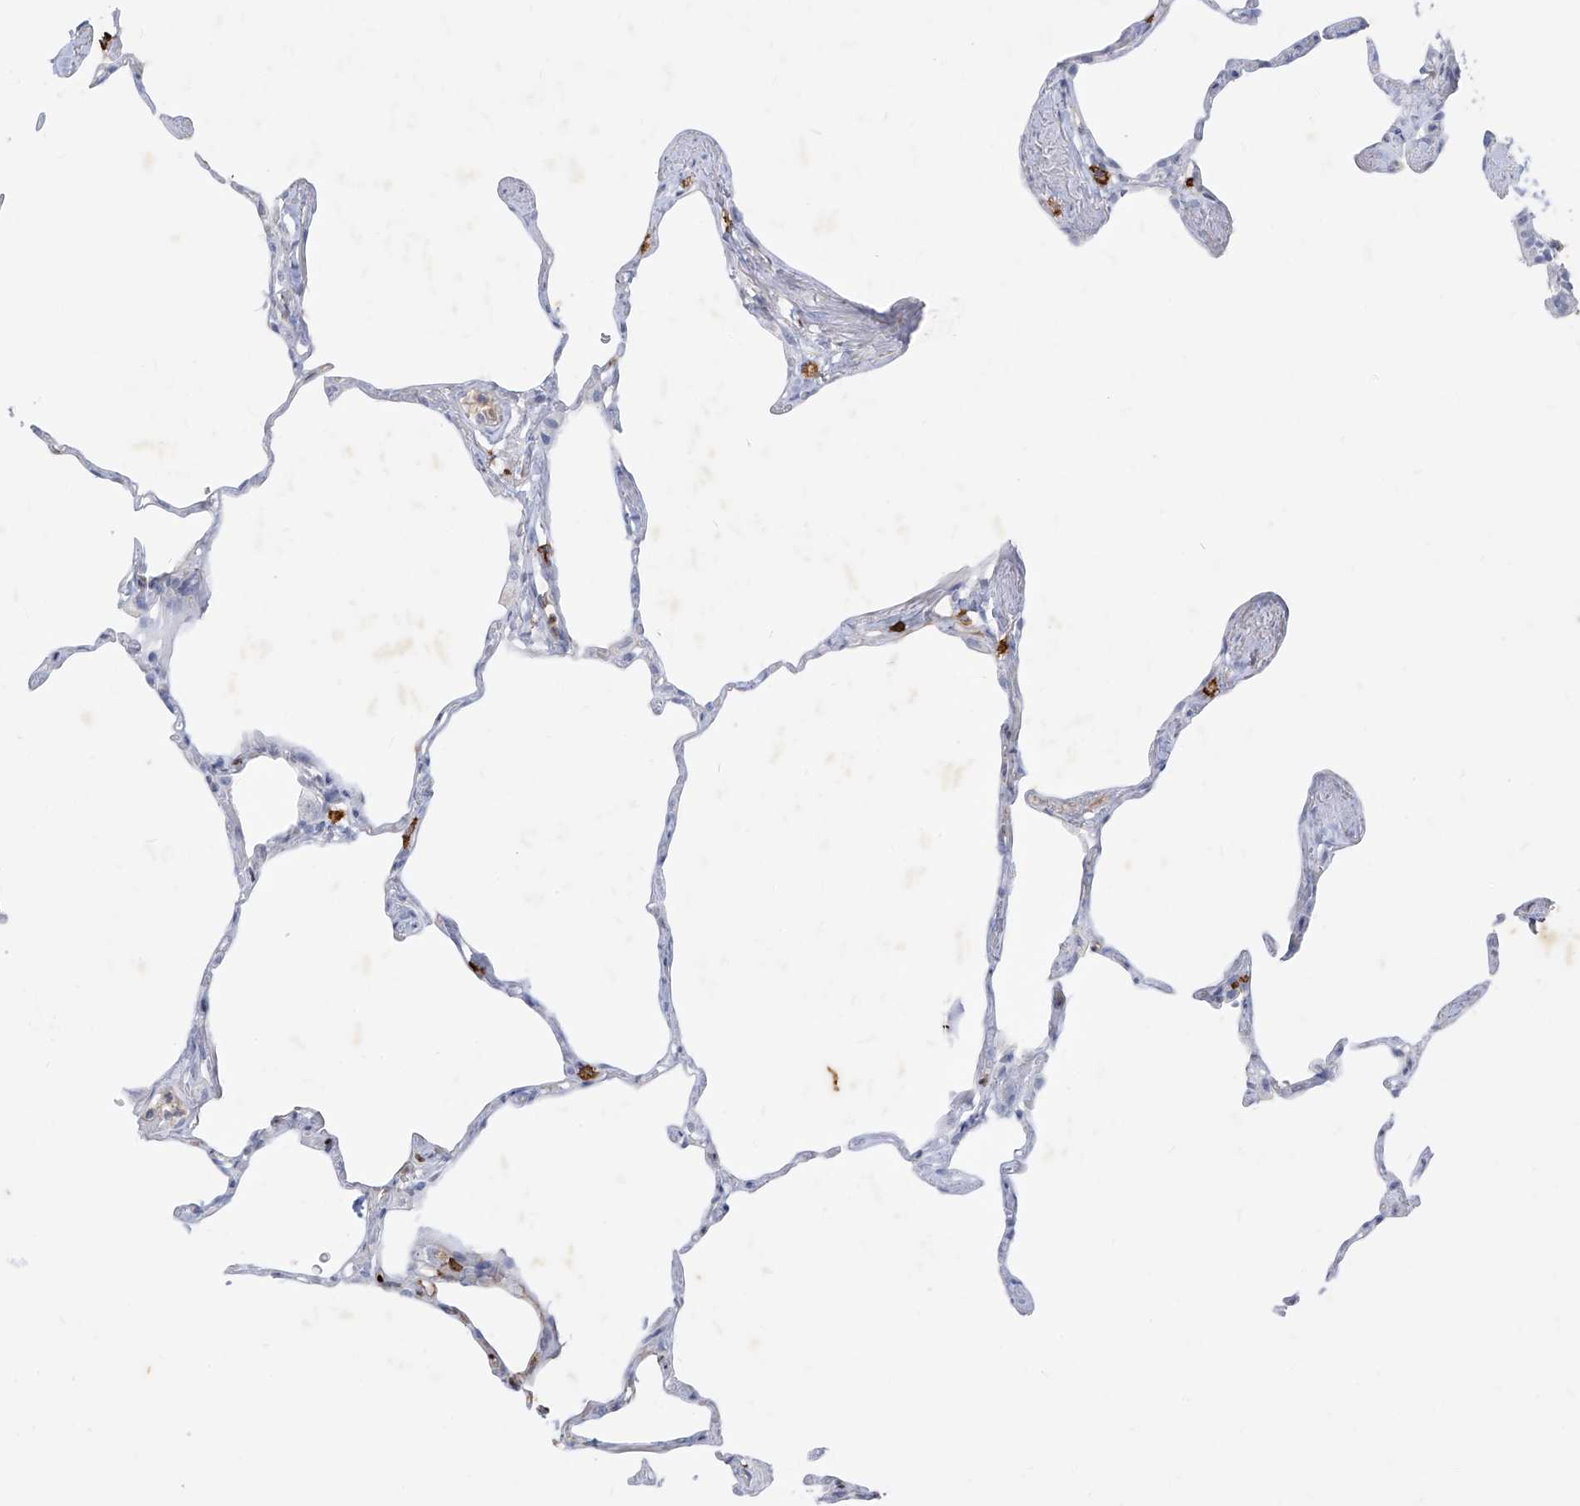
{"staining": {"intensity": "negative", "quantity": "none", "location": "none"}, "tissue": "lung", "cell_type": "Alveolar cells", "image_type": "normal", "snomed": [{"axis": "morphology", "description": "Normal tissue, NOS"}, {"axis": "topography", "description": "Lung"}], "caption": "Immunohistochemistry micrograph of benign lung: lung stained with DAB (3,3'-diaminobenzidine) reveals no significant protein staining in alveolar cells.", "gene": "CX3CR1", "patient": {"sex": "male", "age": 65}}